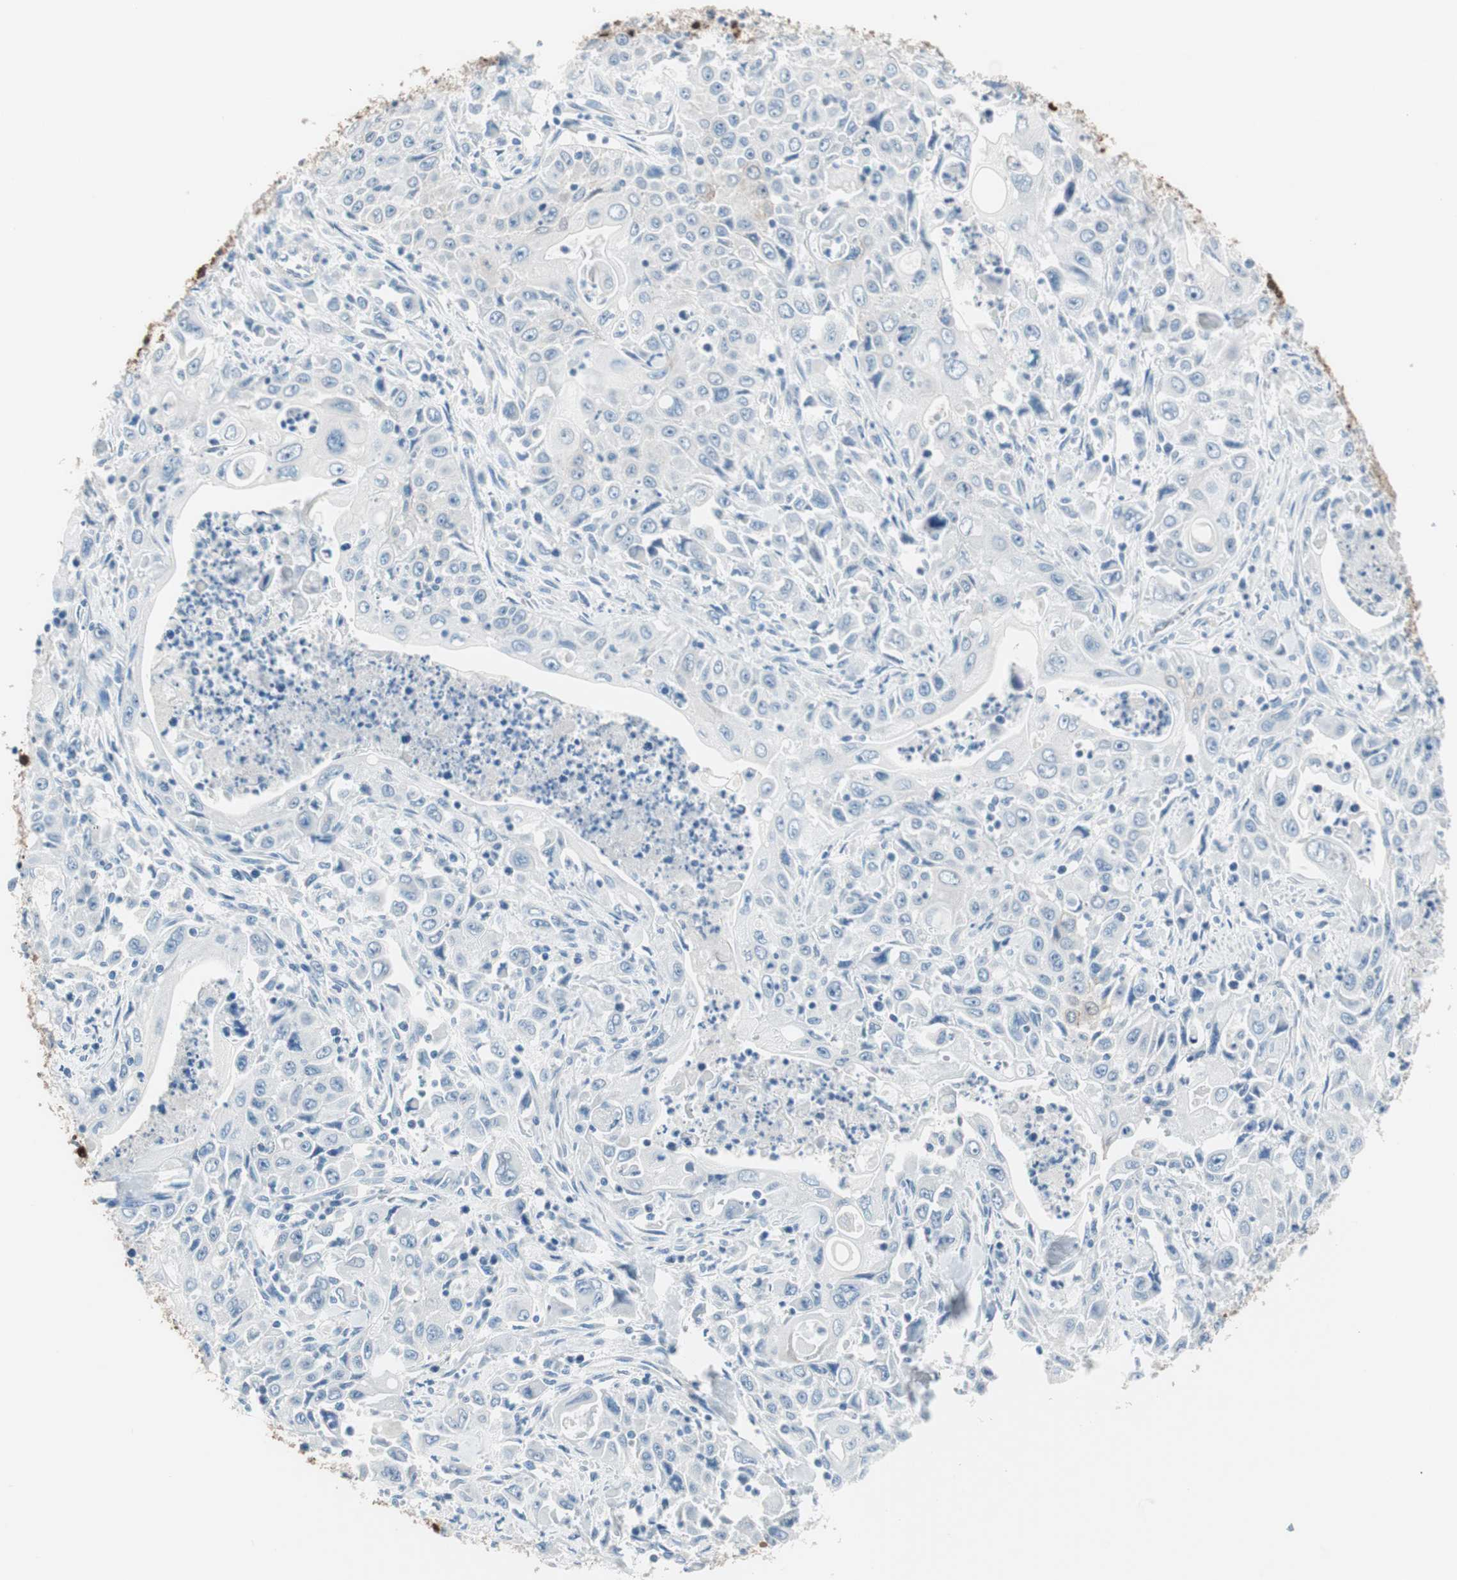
{"staining": {"intensity": "negative", "quantity": "none", "location": "none"}, "tissue": "pancreatic cancer", "cell_type": "Tumor cells", "image_type": "cancer", "snomed": [{"axis": "morphology", "description": "Adenocarcinoma, NOS"}, {"axis": "topography", "description": "Pancreas"}], "caption": "There is no significant expression in tumor cells of pancreatic cancer.", "gene": "VIL1", "patient": {"sex": "male", "age": 70}}